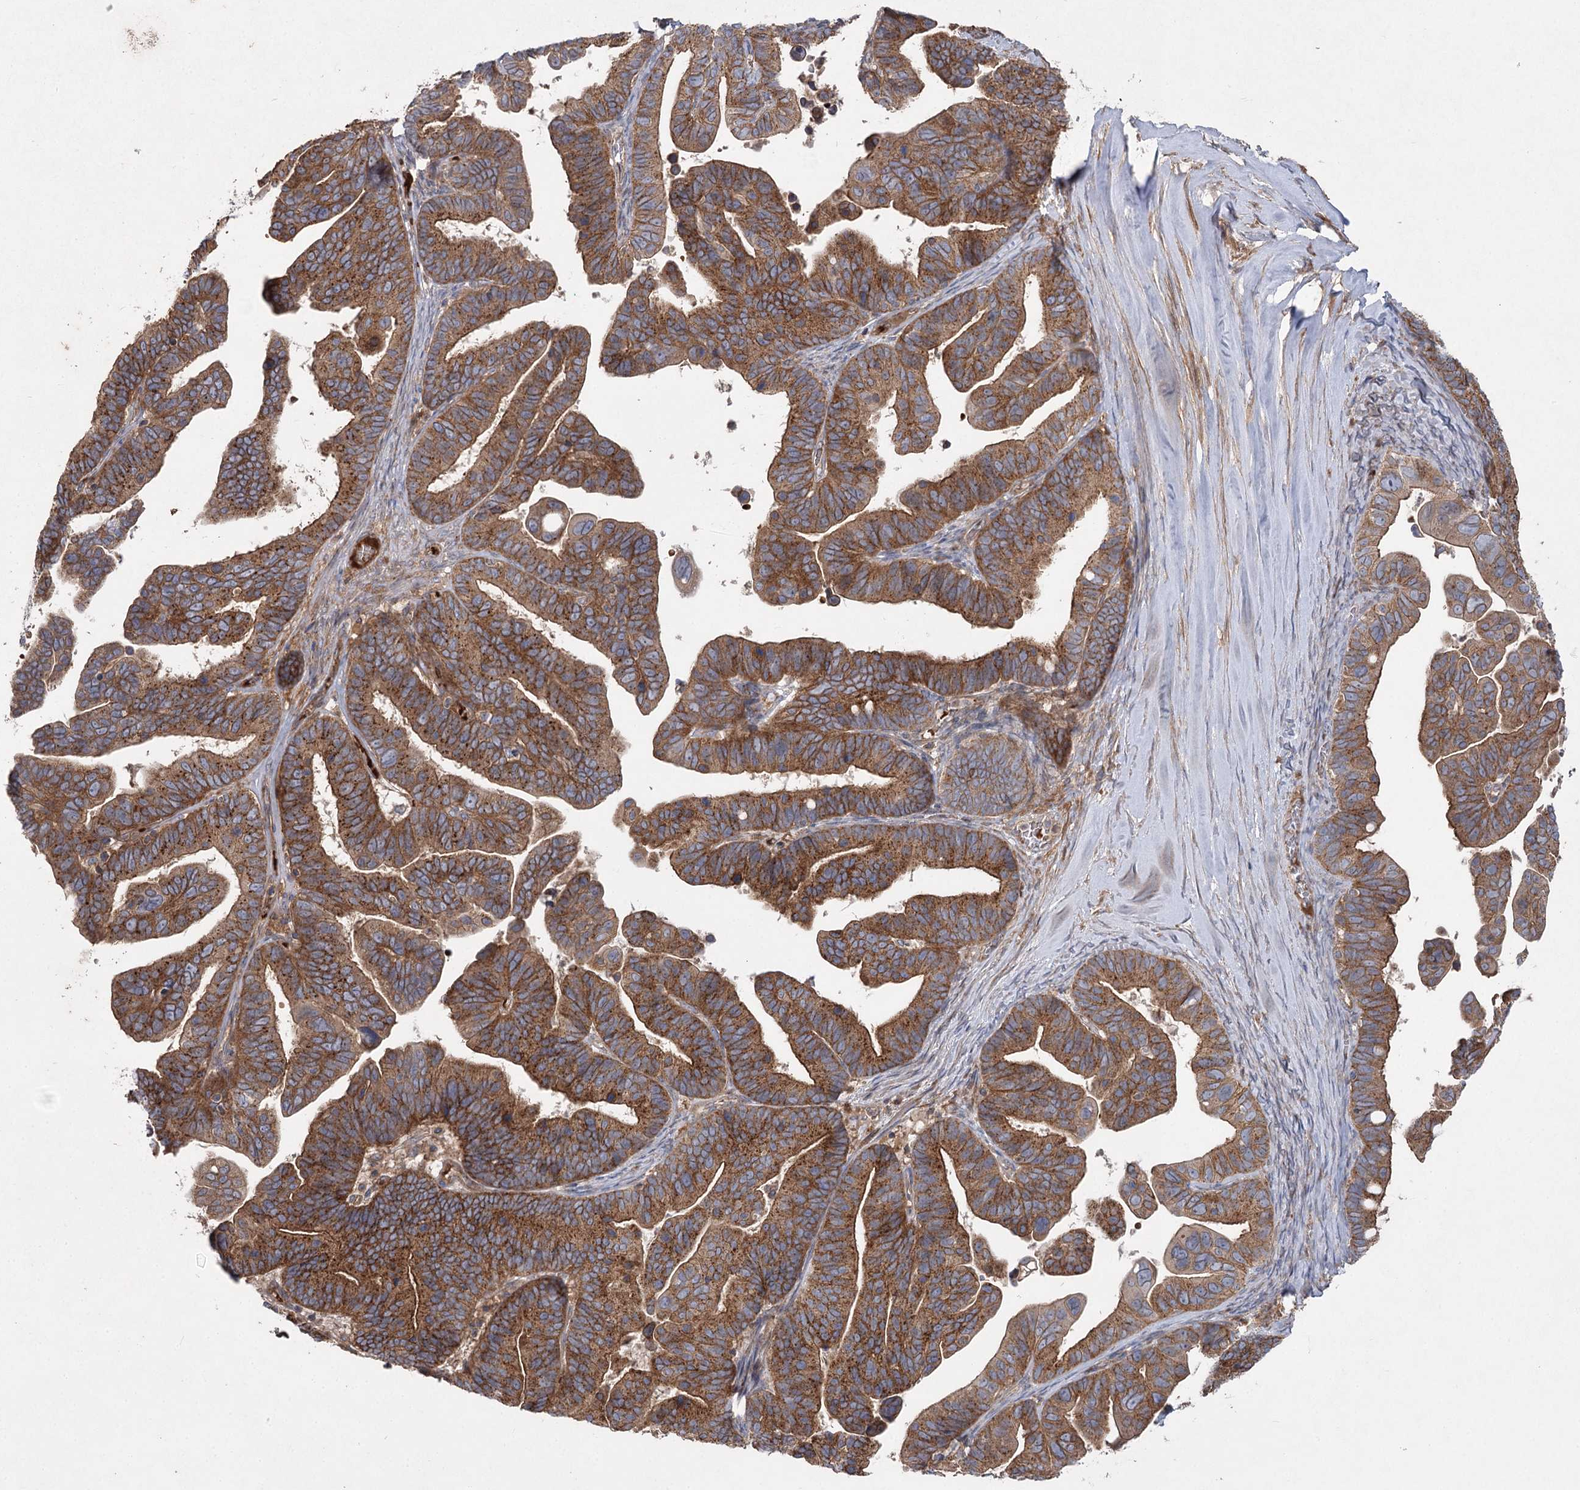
{"staining": {"intensity": "strong", "quantity": ">75%", "location": "cytoplasmic/membranous"}, "tissue": "ovarian cancer", "cell_type": "Tumor cells", "image_type": "cancer", "snomed": [{"axis": "morphology", "description": "Cystadenocarcinoma, serous, NOS"}, {"axis": "topography", "description": "Ovary"}], "caption": "Tumor cells show strong cytoplasmic/membranous staining in about >75% of cells in ovarian serous cystadenocarcinoma.", "gene": "KIAA0825", "patient": {"sex": "female", "age": 56}}